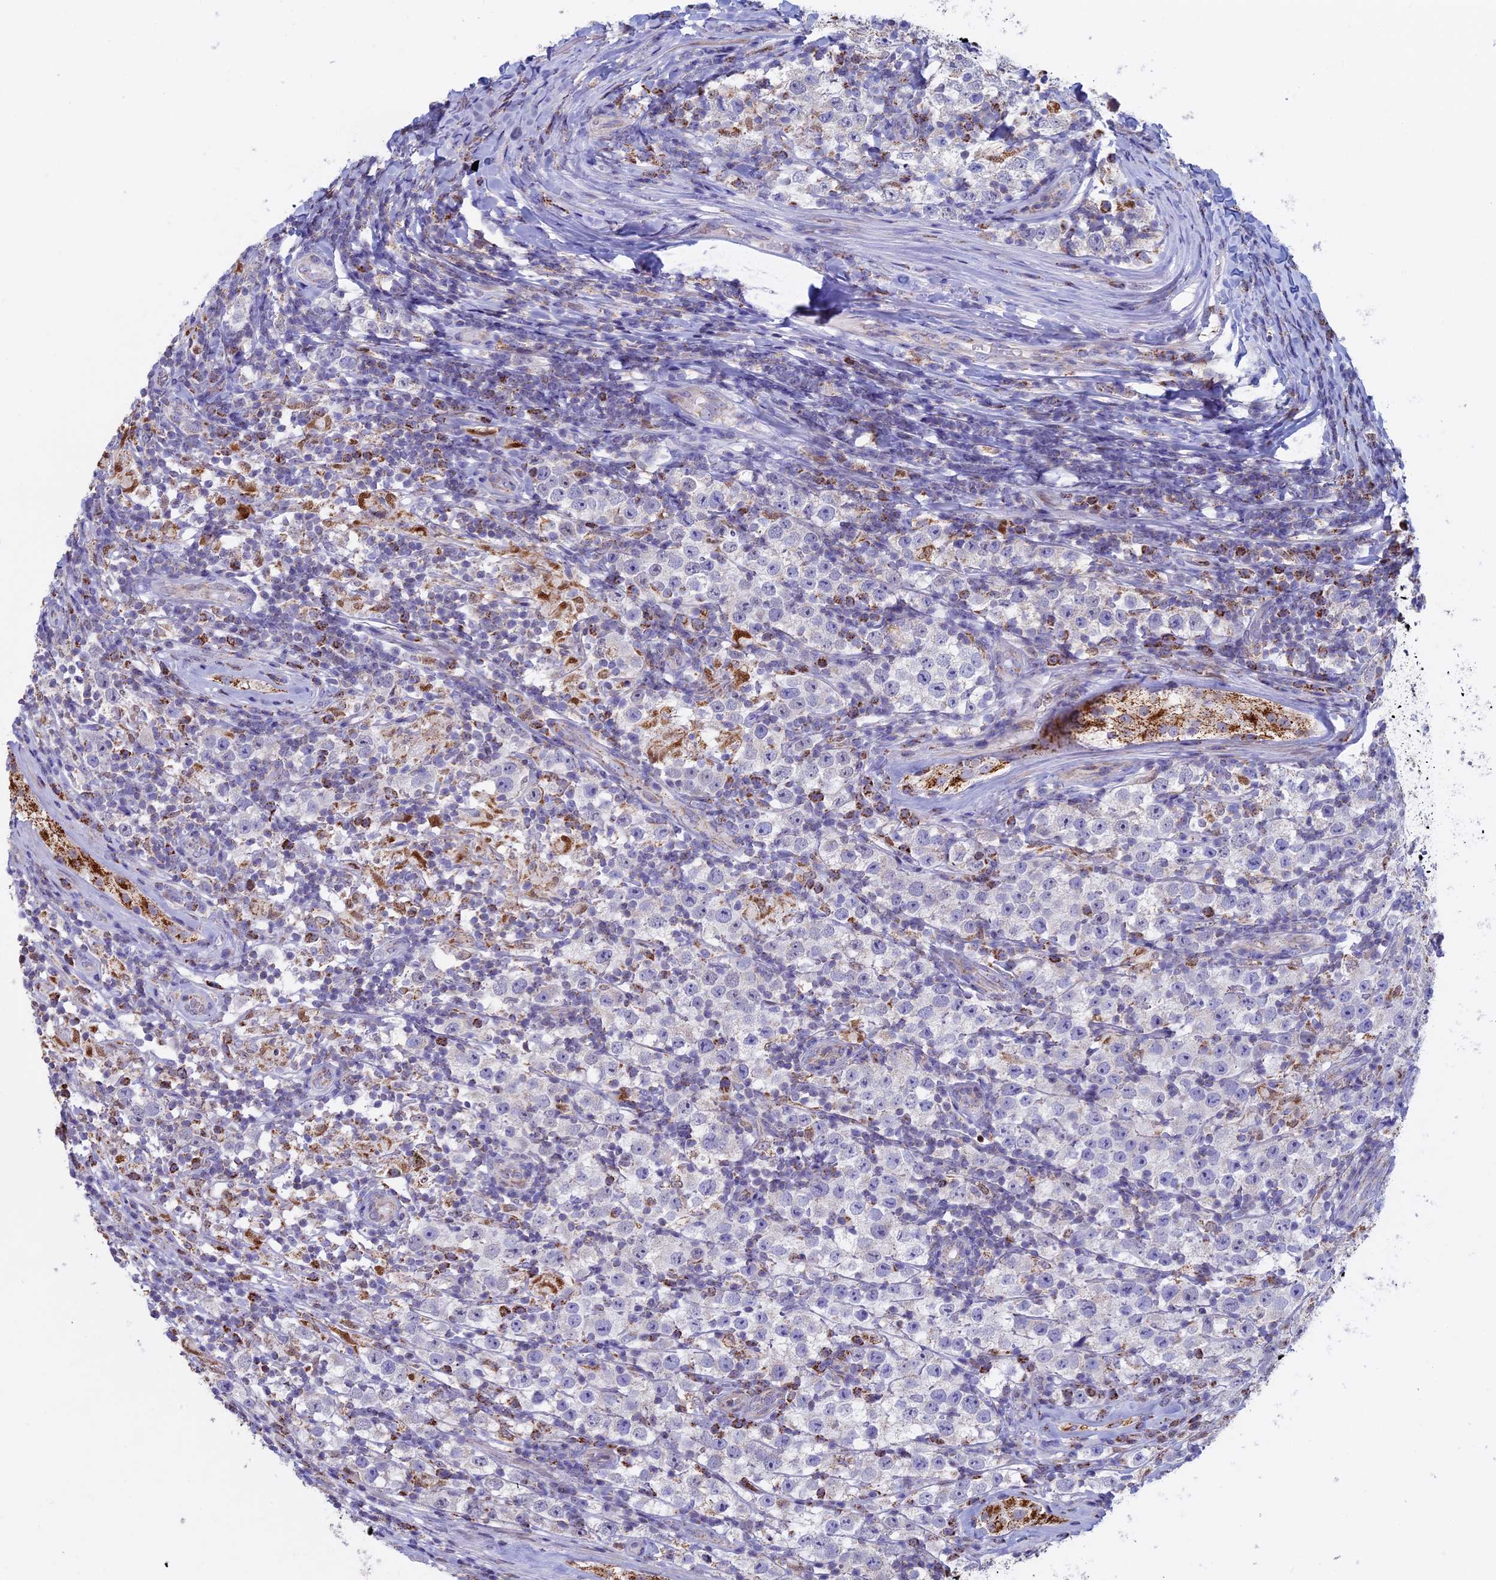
{"staining": {"intensity": "negative", "quantity": "none", "location": "none"}, "tissue": "testis cancer", "cell_type": "Tumor cells", "image_type": "cancer", "snomed": [{"axis": "morphology", "description": "Normal tissue, NOS"}, {"axis": "morphology", "description": "Urothelial carcinoma, High grade"}, {"axis": "morphology", "description": "Seminoma, NOS"}, {"axis": "morphology", "description": "Carcinoma, Embryonal, NOS"}, {"axis": "topography", "description": "Urinary bladder"}, {"axis": "topography", "description": "Testis"}], "caption": "This image is of testis seminoma stained with immunohistochemistry (IHC) to label a protein in brown with the nuclei are counter-stained blue. There is no expression in tumor cells.", "gene": "ACSS1", "patient": {"sex": "male", "age": 41}}